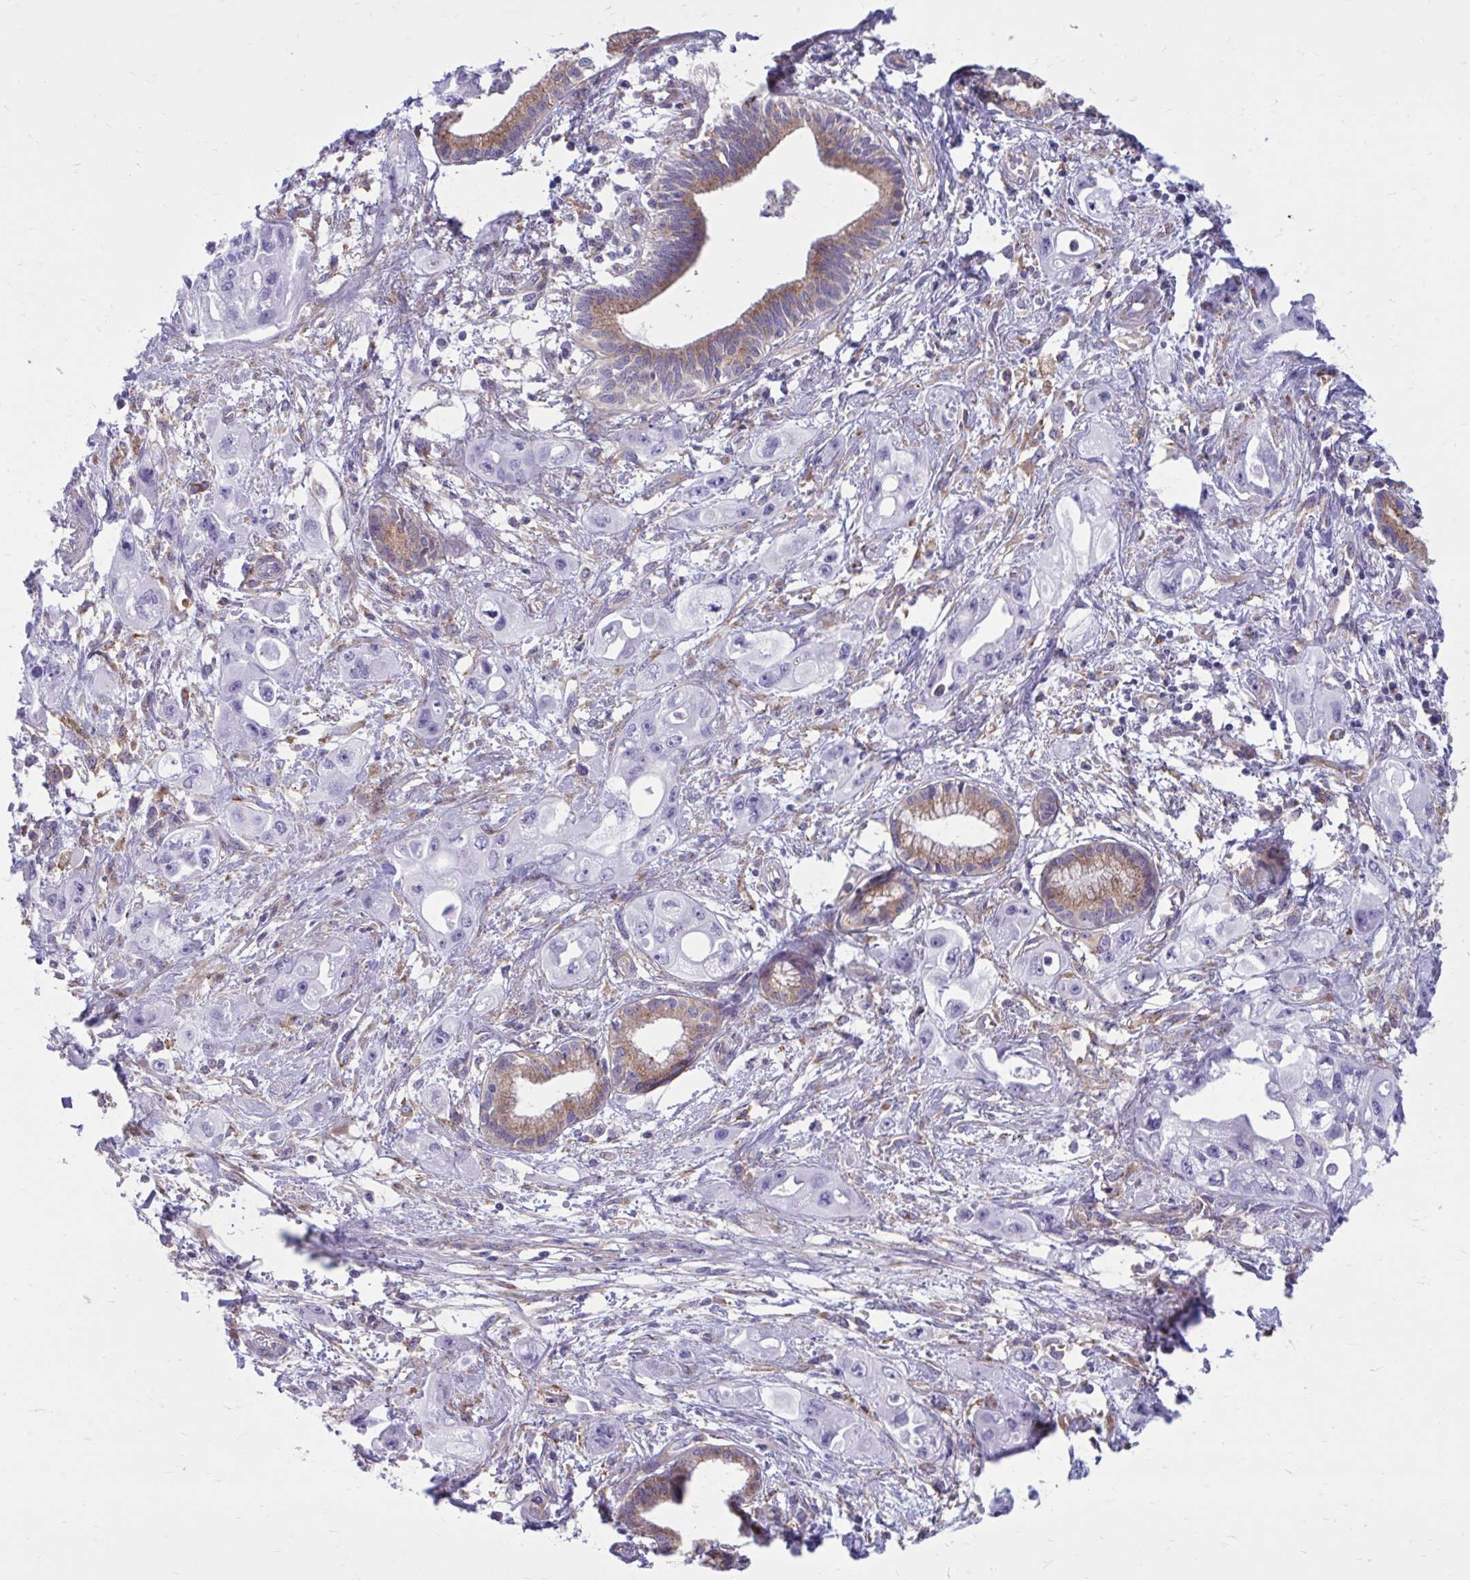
{"staining": {"intensity": "negative", "quantity": "none", "location": "none"}, "tissue": "pancreatic cancer", "cell_type": "Tumor cells", "image_type": "cancer", "snomed": [{"axis": "morphology", "description": "Adenocarcinoma, NOS"}, {"axis": "topography", "description": "Pancreas"}], "caption": "This is an IHC image of human pancreatic cancer (adenocarcinoma). There is no positivity in tumor cells.", "gene": "CLTA", "patient": {"sex": "female", "age": 66}}